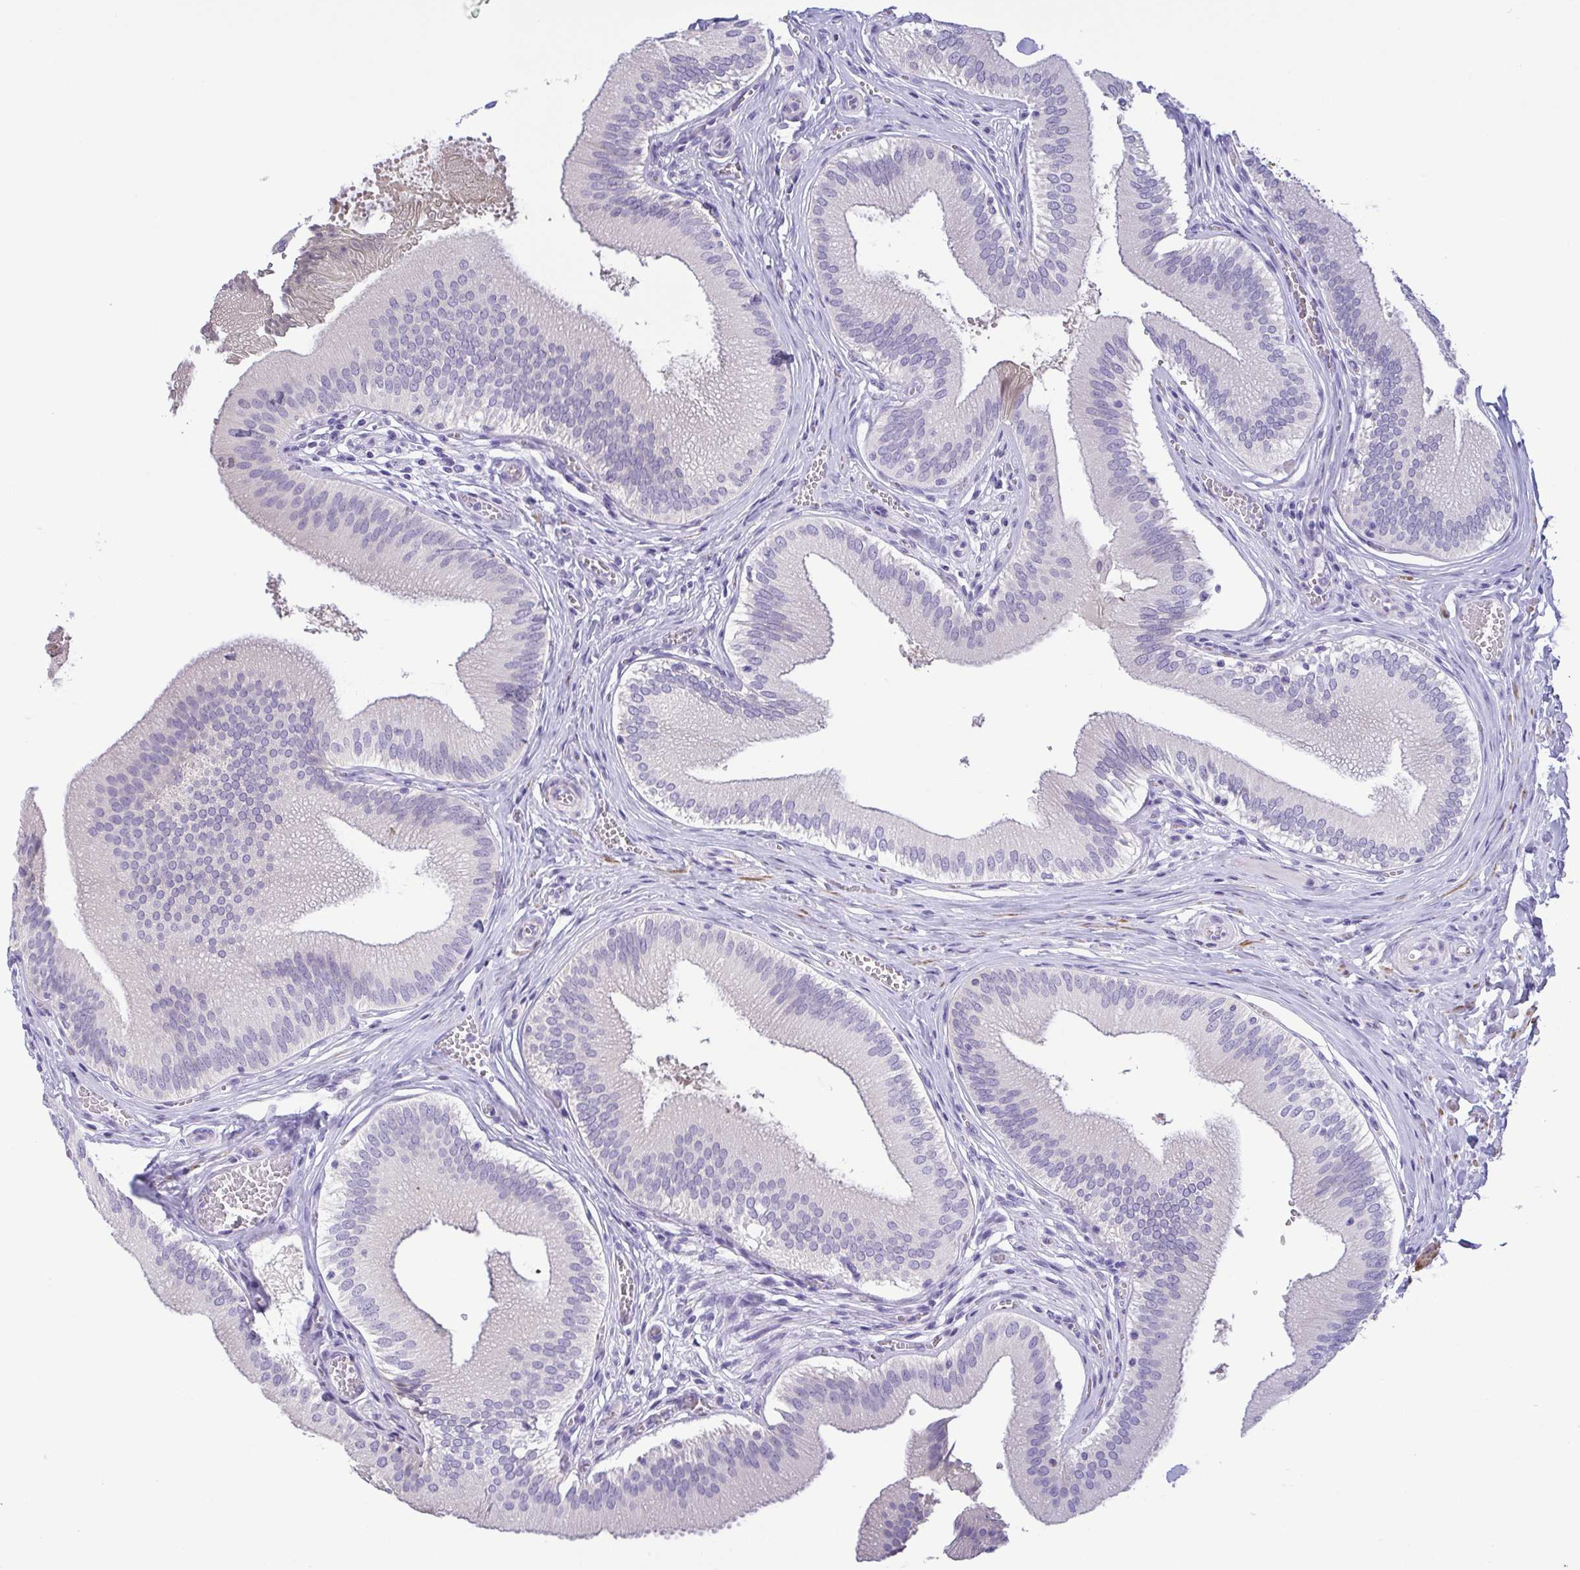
{"staining": {"intensity": "negative", "quantity": "none", "location": "none"}, "tissue": "gallbladder", "cell_type": "Glandular cells", "image_type": "normal", "snomed": [{"axis": "morphology", "description": "Normal tissue, NOS"}, {"axis": "topography", "description": "Gallbladder"}], "caption": "Immunohistochemical staining of normal gallbladder displays no significant positivity in glandular cells.", "gene": "MYL7", "patient": {"sex": "male", "age": 17}}